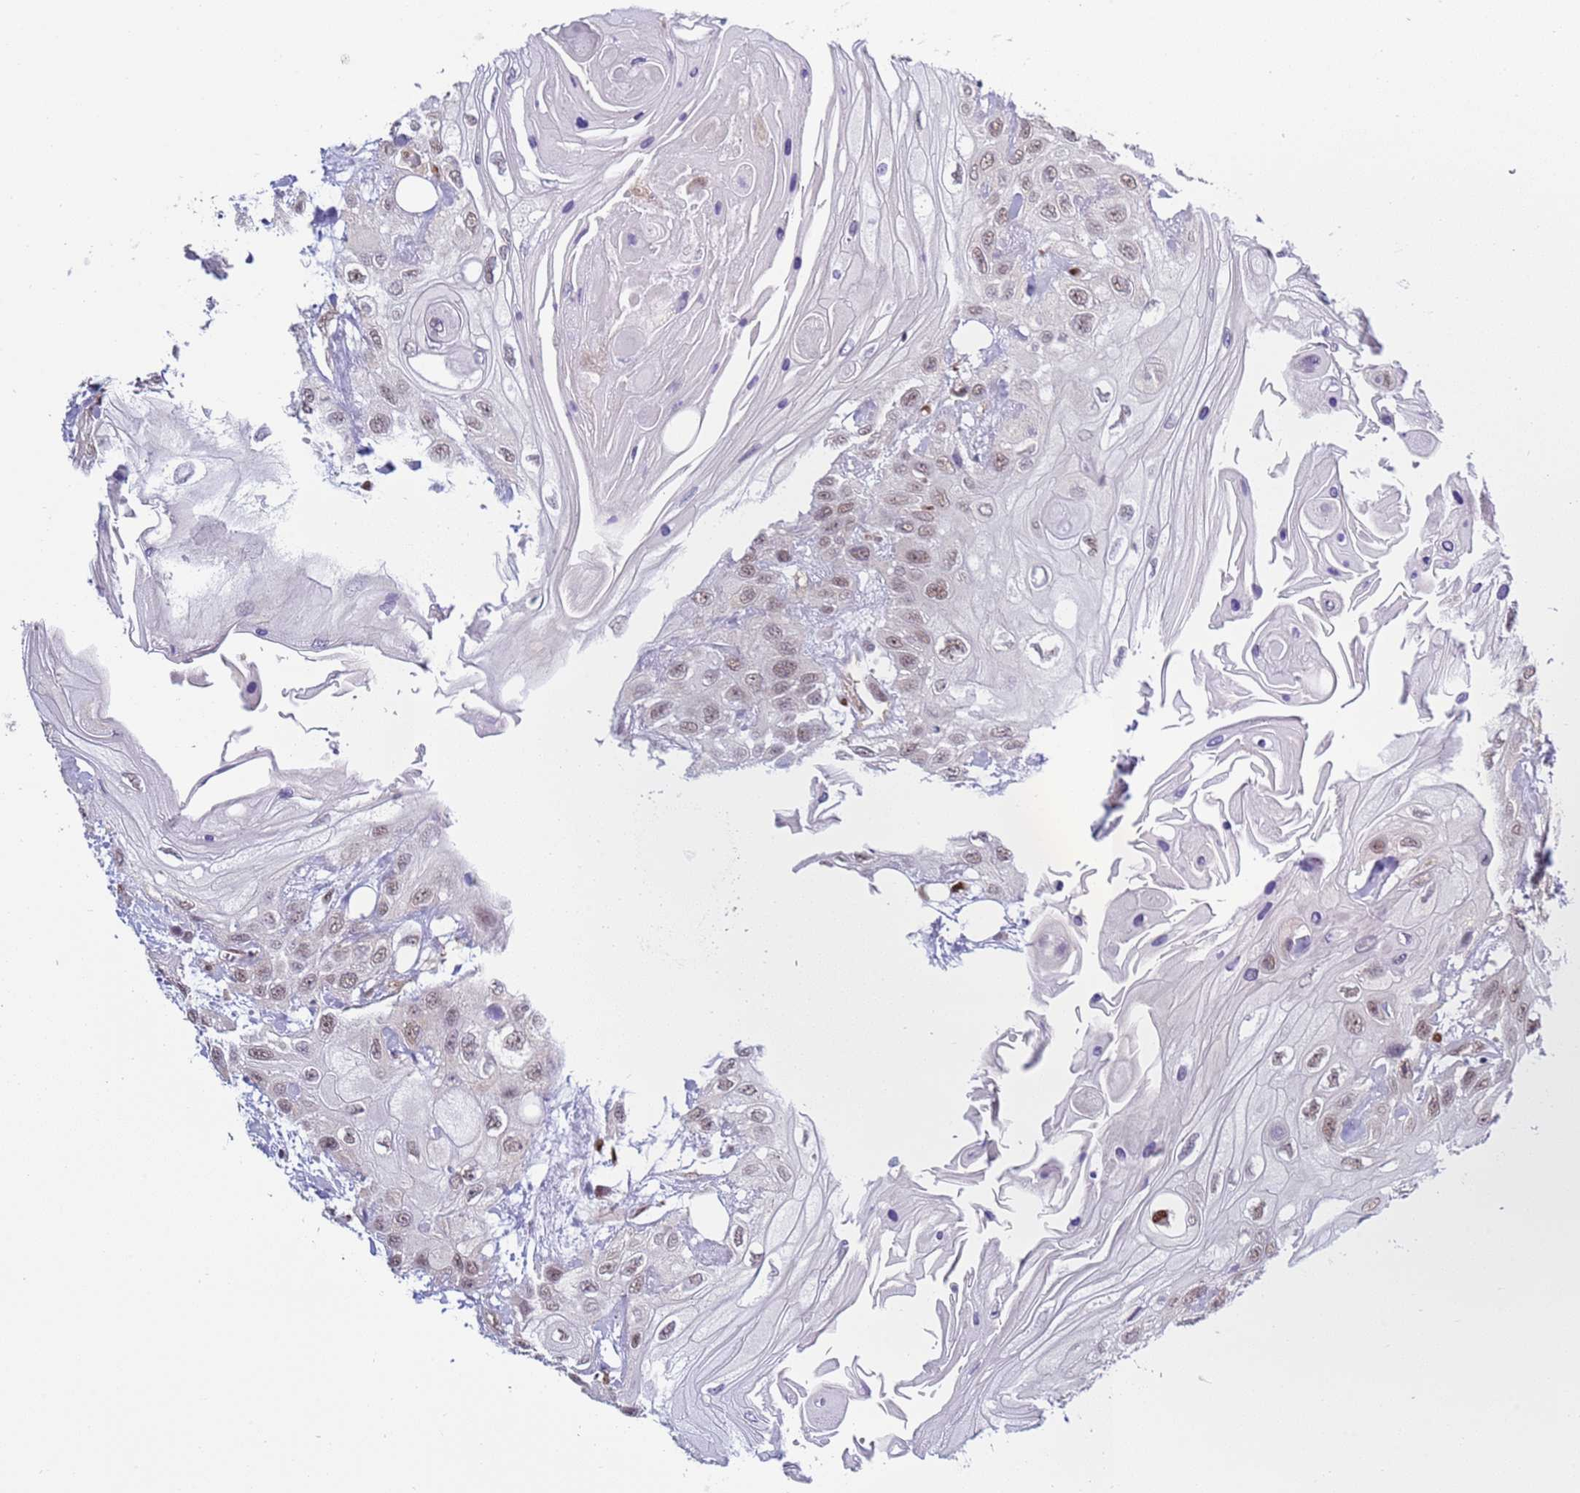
{"staining": {"intensity": "weak", "quantity": "25%-75%", "location": "nuclear"}, "tissue": "head and neck cancer", "cell_type": "Tumor cells", "image_type": "cancer", "snomed": [{"axis": "morphology", "description": "Squamous cell carcinoma, NOS"}, {"axis": "topography", "description": "Head-Neck"}], "caption": "Protein staining displays weak nuclear positivity in approximately 25%-75% of tumor cells in head and neck cancer (squamous cell carcinoma).", "gene": "PRPF6", "patient": {"sex": "female", "age": 43}}